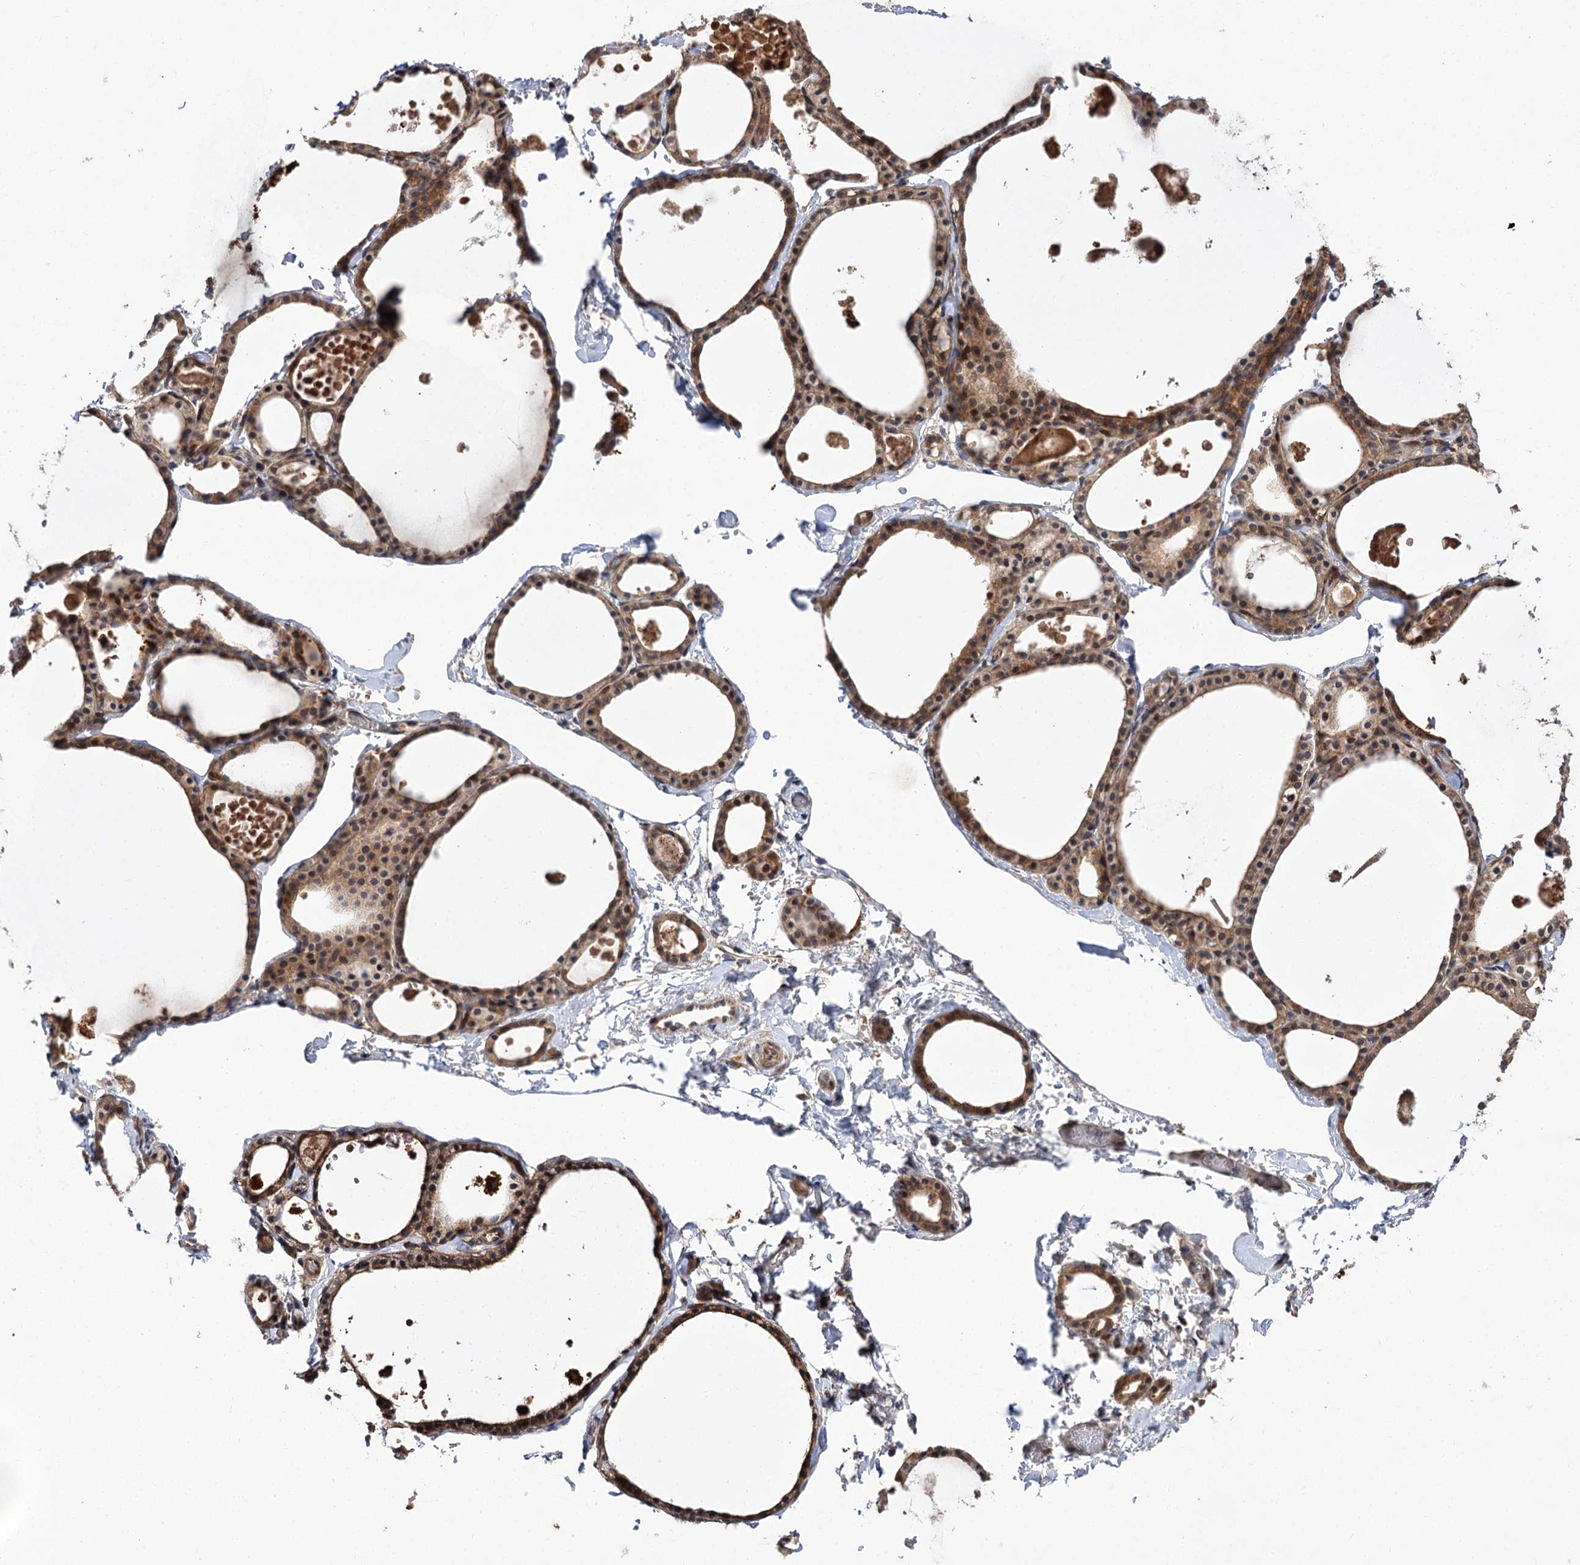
{"staining": {"intensity": "moderate", "quantity": ">75%", "location": "cytoplasmic/membranous"}, "tissue": "thyroid gland", "cell_type": "Glandular cells", "image_type": "normal", "snomed": [{"axis": "morphology", "description": "Normal tissue, NOS"}, {"axis": "topography", "description": "Thyroid gland"}], "caption": "The immunohistochemical stain shows moderate cytoplasmic/membranous positivity in glandular cells of unremarkable thyroid gland.", "gene": "FBXW8", "patient": {"sex": "male", "age": 56}}